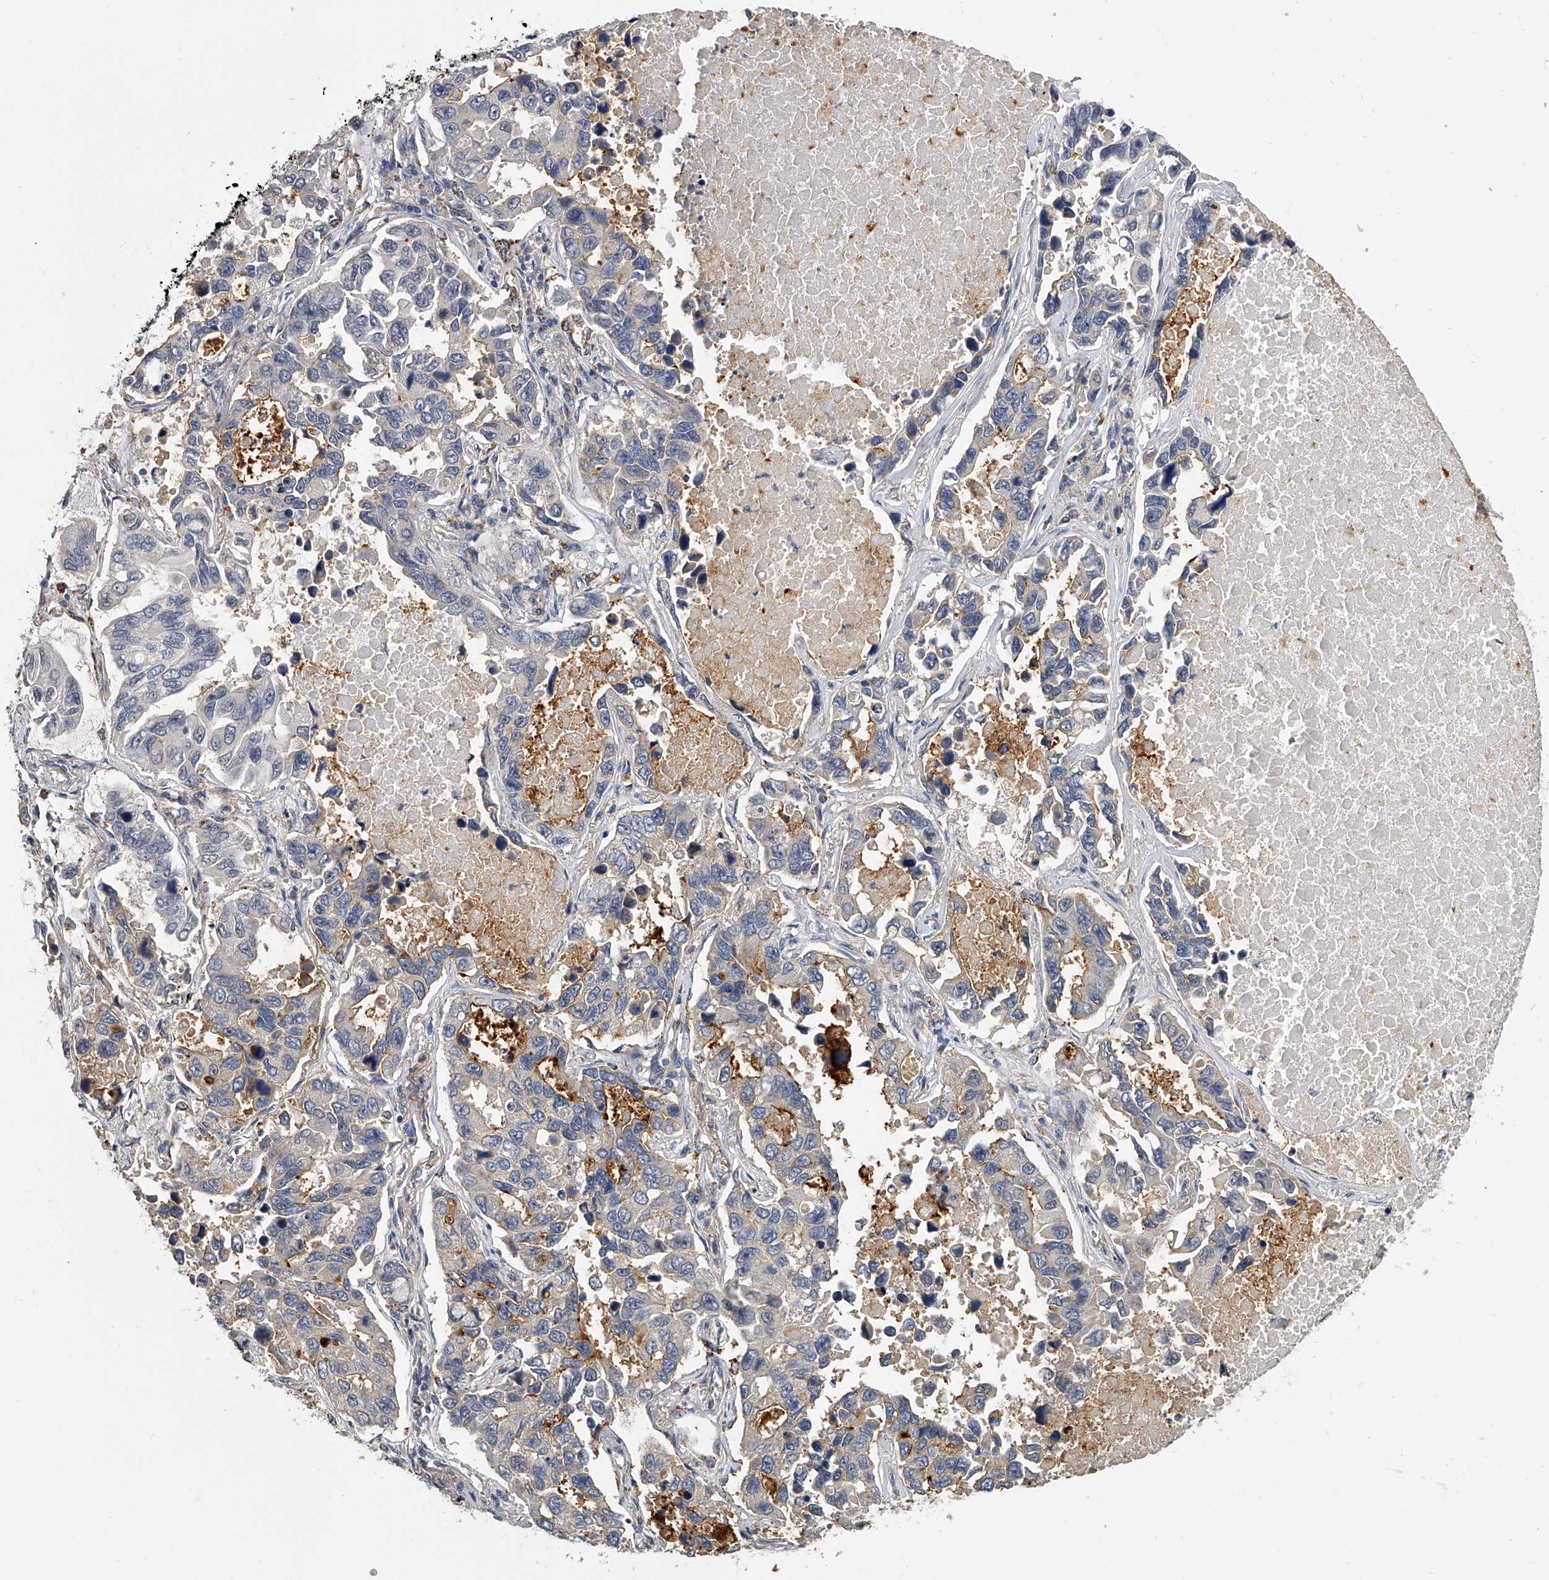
{"staining": {"intensity": "weak", "quantity": "<25%", "location": "cytoplasmic/membranous"}, "tissue": "lung cancer", "cell_type": "Tumor cells", "image_type": "cancer", "snomed": [{"axis": "morphology", "description": "Adenocarcinoma, NOS"}, {"axis": "topography", "description": "Lung"}], "caption": "This is an IHC micrograph of adenocarcinoma (lung). There is no staining in tumor cells.", "gene": "KLHL7", "patient": {"sex": "male", "age": 64}}